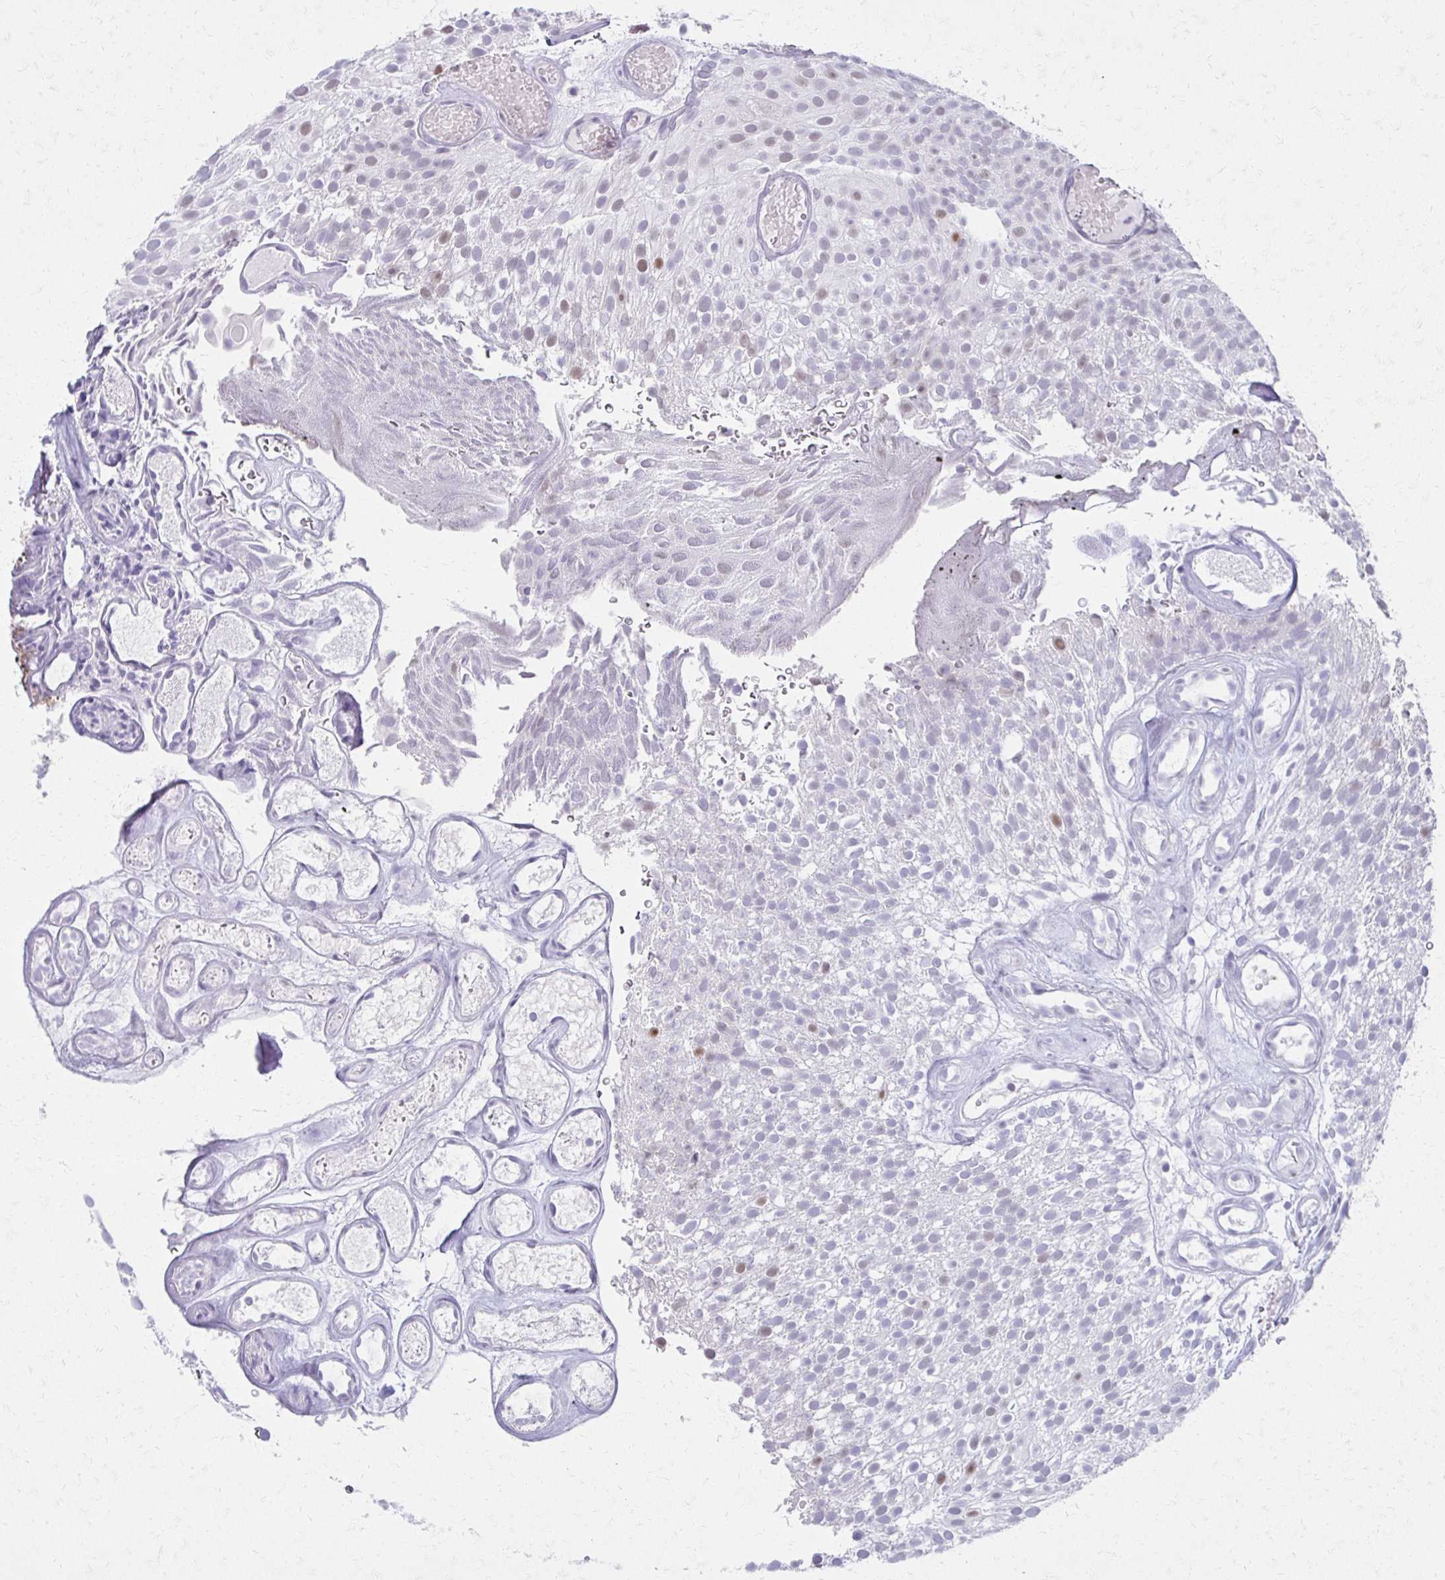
{"staining": {"intensity": "moderate", "quantity": "<25%", "location": "nuclear"}, "tissue": "urothelial cancer", "cell_type": "Tumor cells", "image_type": "cancer", "snomed": [{"axis": "morphology", "description": "Urothelial carcinoma, Low grade"}, {"axis": "topography", "description": "Urinary bladder"}], "caption": "Low-grade urothelial carcinoma was stained to show a protein in brown. There is low levels of moderate nuclear expression in about <25% of tumor cells. (IHC, brightfield microscopy, high magnification).", "gene": "MORC4", "patient": {"sex": "male", "age": 78}}